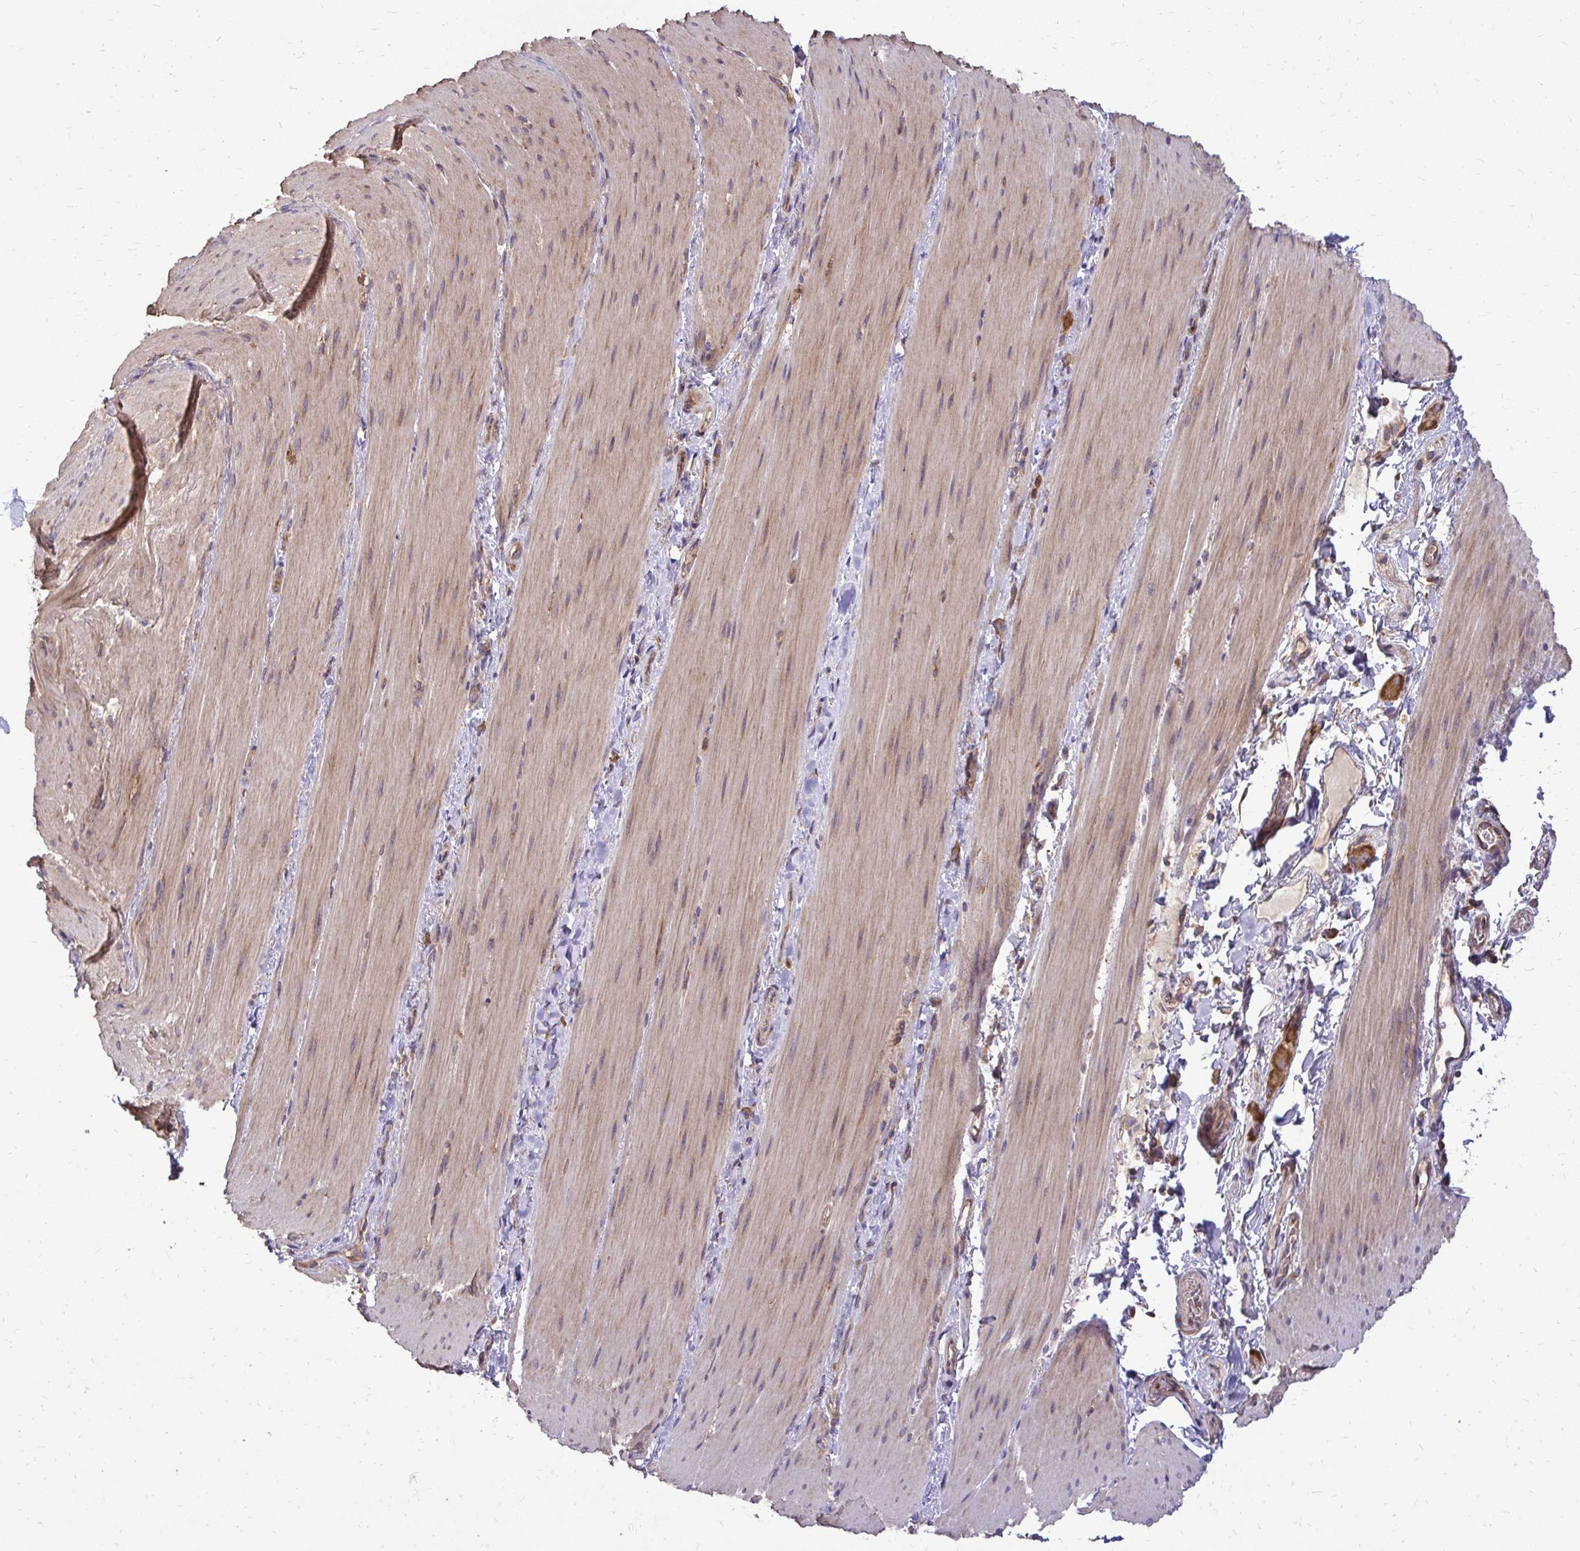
{"staining": {"intensity": "weak", "quantity": "25%-75%", "location": "cytoplasmic/membranous"}, "tissue": "smooth muscle", "cell_type": "Smooth muscle cells", "image_type": "normal", "snomed": [{"axis": "morphology", "description": "Normal tissue, NOS"}, {"axis": "topography", "description": "Smooth muscle"}, {"axis": "topography", "description": "Colon"}], "caption": "Weak cytoplasmic/membranous protein expression is identified in about 25%-75% of smooth muscle cells in smooth muscle.", "gene": "FMR1", "patient": {"sex": "male", "age": 73}}